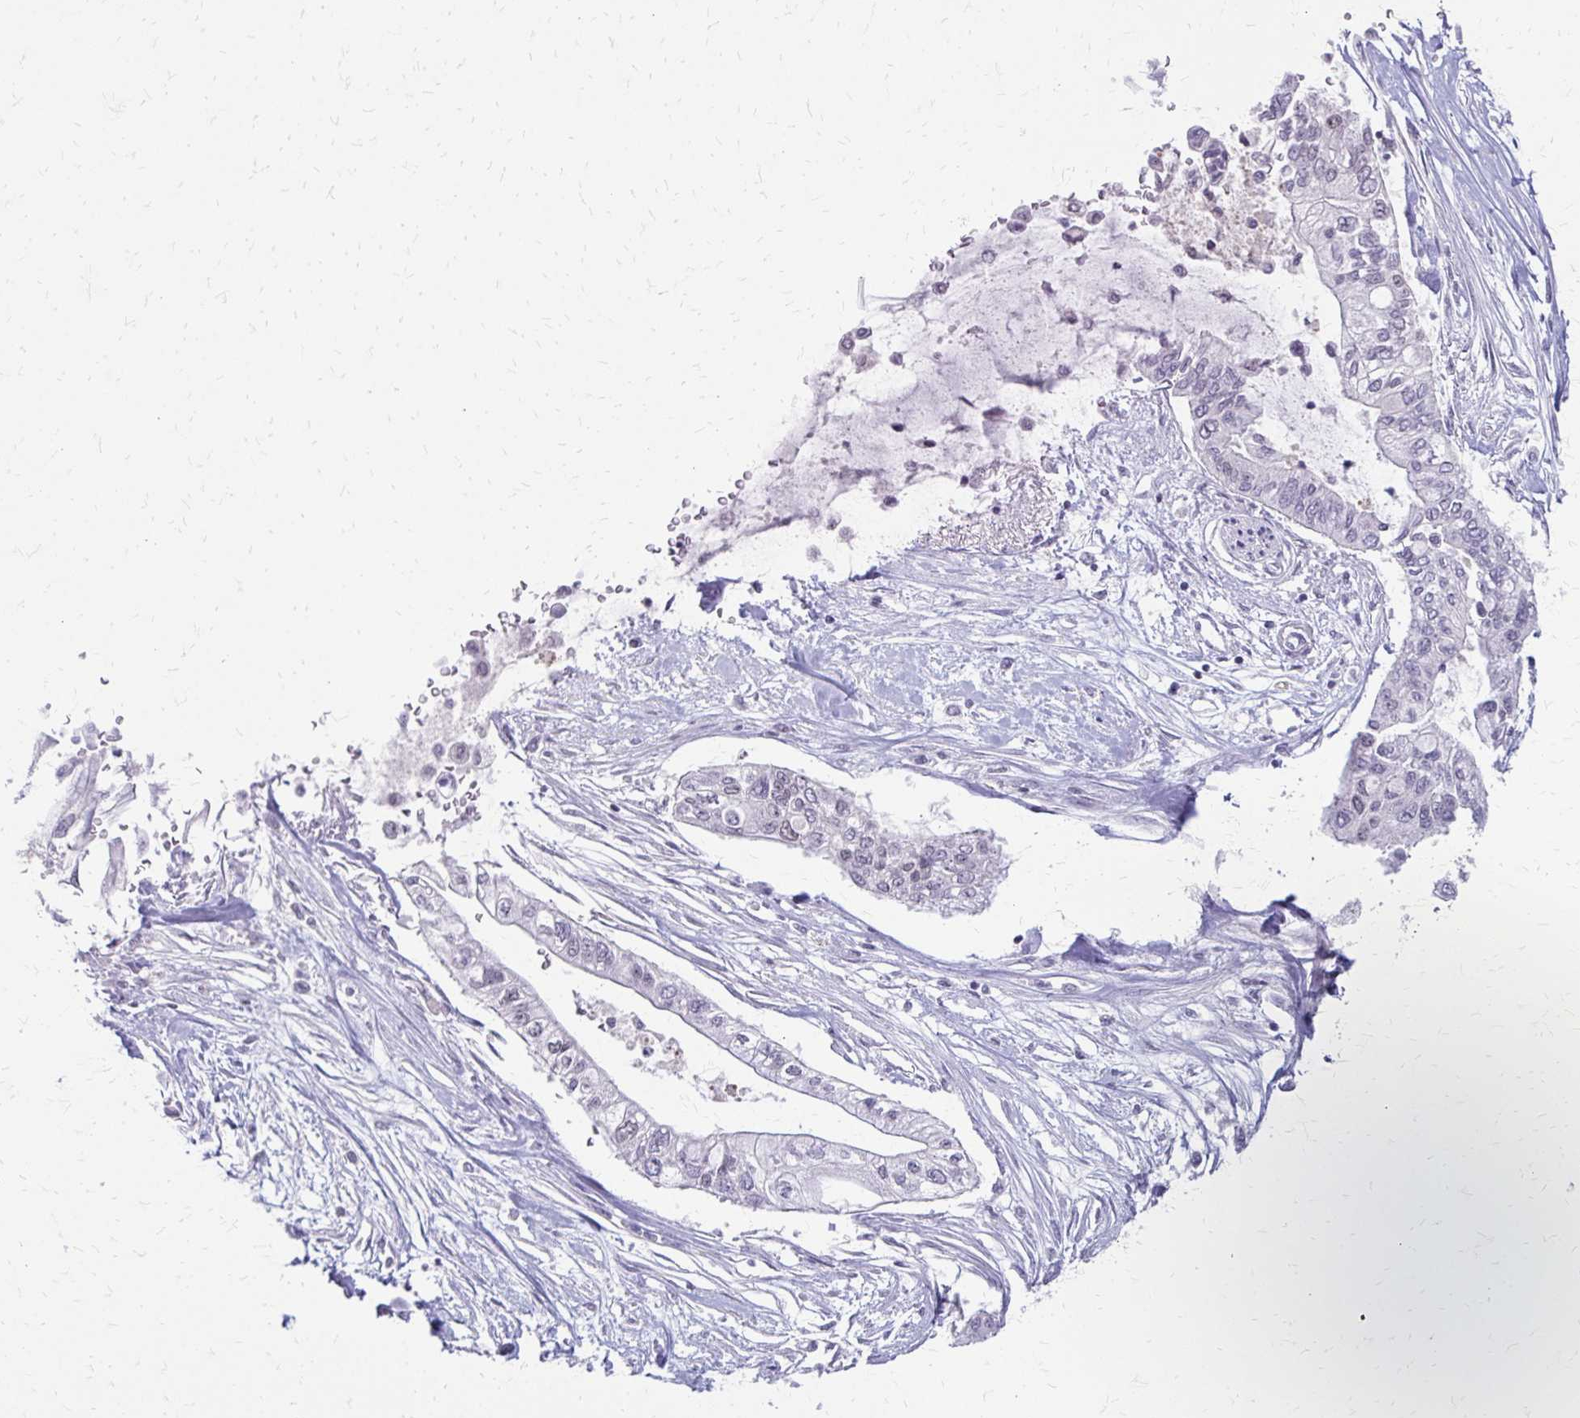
{"staining": {"intensity": "negative", "quantity": "none", "location": "none"}, "tissue": "pancreatic cancer", "cell_type": "Tumor cells", "image_type": "cancer", "snomed": [{"axis": "morphology", "description": "Adenocarcinoma, NOS"}, {"axis": "topography", "description": "Pancreas"}], "caption": "Immunohistochemistry image of pancreatic cancer stained for a protein (brown), which shows no staining in tumor cells. The staining is performed using DAB brown chromogen with nuclei counter-stained in using hematoxylin.", "gene": "EED", "patient": {"sex": "female", "age": 77}}